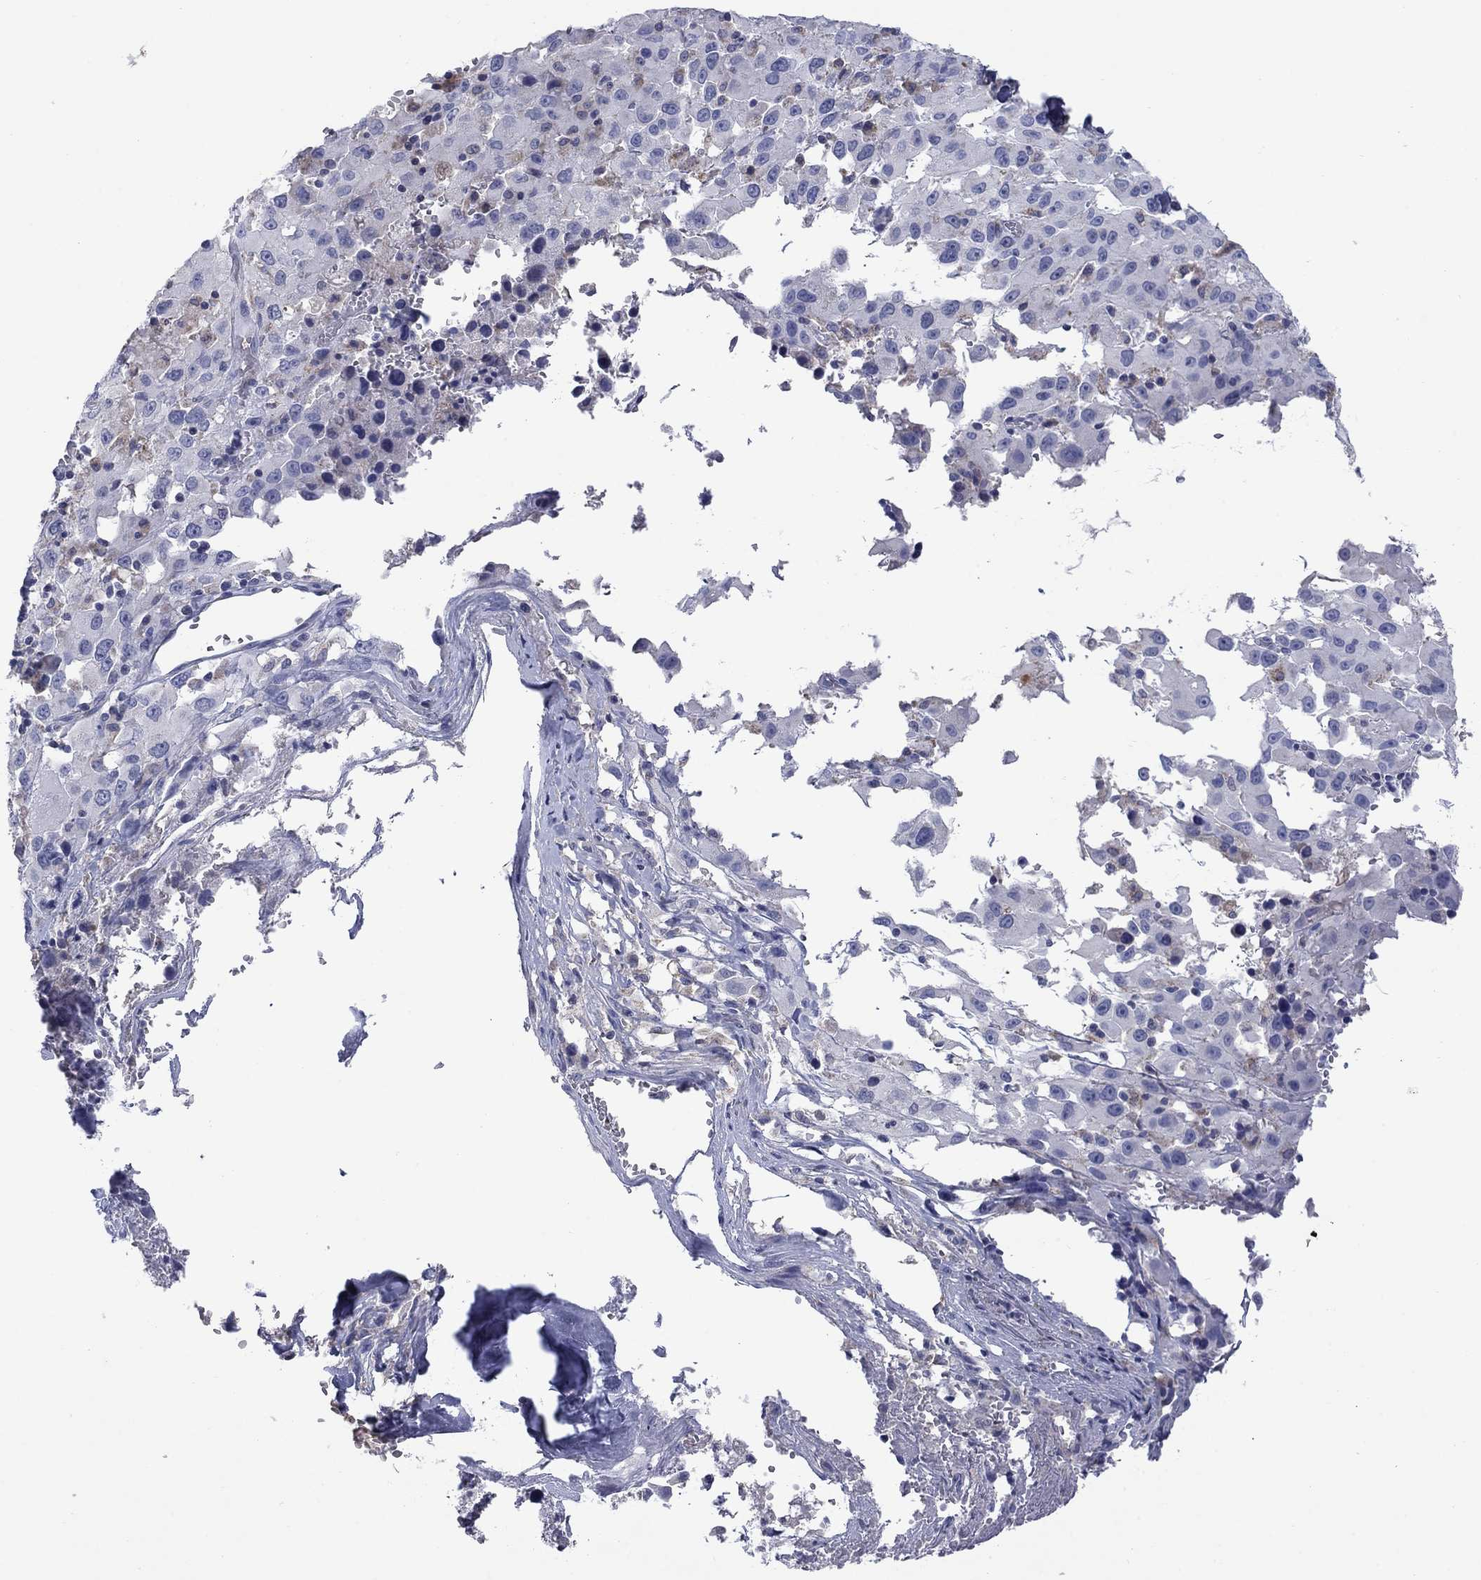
{"staining": {"intensity": "negative", "quantity": "none", "location": "none"}, "tissue": "melanoma", "cell_type": "Tumor cells", "image_type": "cancer", "snomed": [{"axis": "morphology", "description": "Malignant melanoma, Metastatic site"}, {"axis": "topography", "description": "Lymph node"}], "caption": "This image is of melanoma stained with immunohistochemistry to label a protein in brown with the nuclei are counter-stained blue. There is no positivity in tumor cells.", "gene": "FRK", "patient": {"sex": "male", "age": 50}}